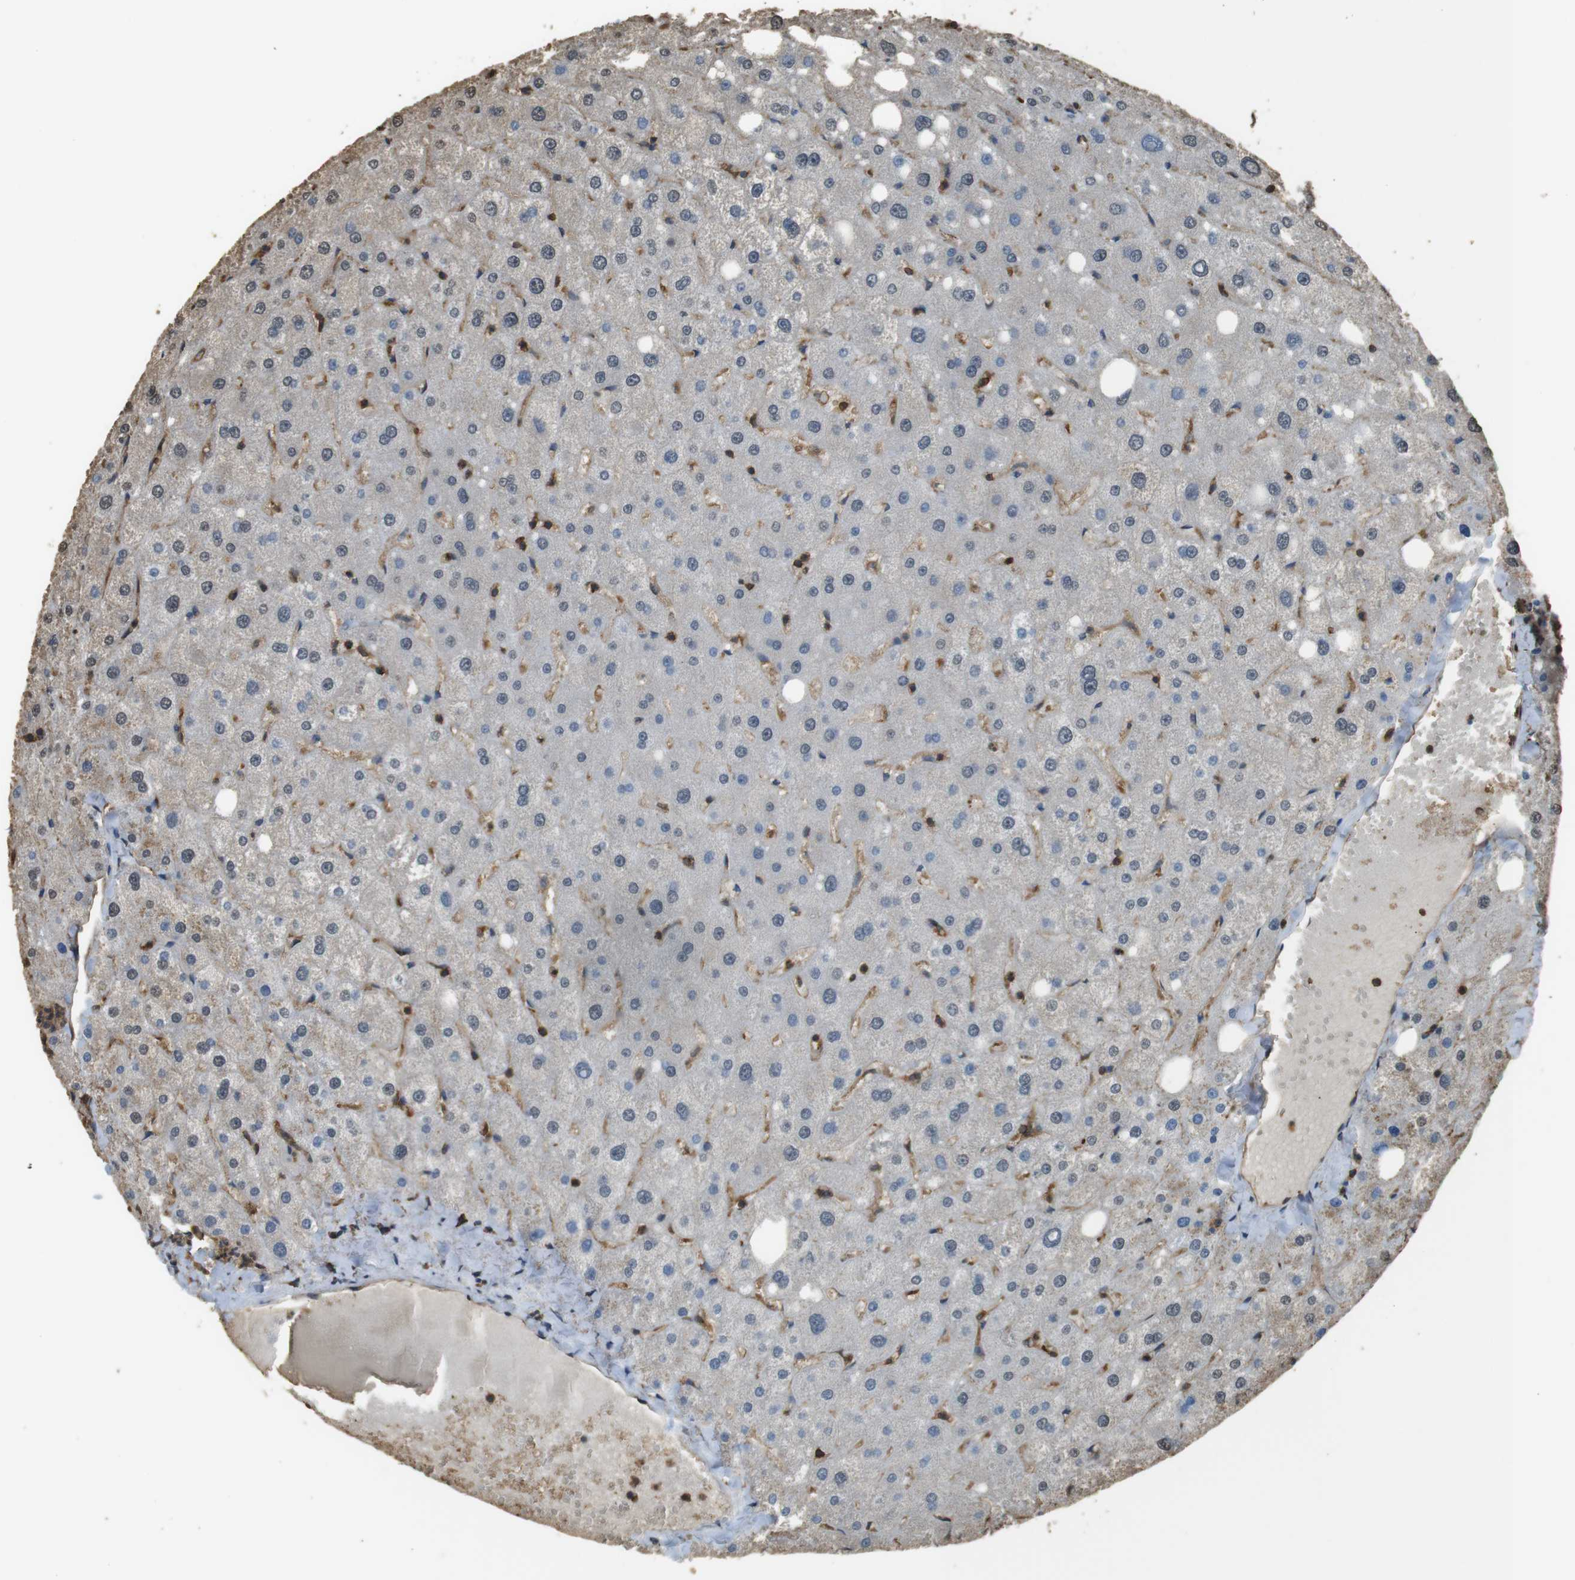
{"staining": {"intensity": "negative", "quantity": "none", "location": "none"}, "tissue": "liver", "cell_type": "Cholangiocytes", "image_type": "normal", "snomed": [{"axis": "morphology", "description": "Normal tissue, NOS"}, {"axis": "topography", "description": "Liver"}], "caption": "The micrograph displays no significant positivity in cholangiocytes of liver. (DAB IHC, high magnification).", "gene": "FCAR", "patient": {"sex": "male", "age": 73}}